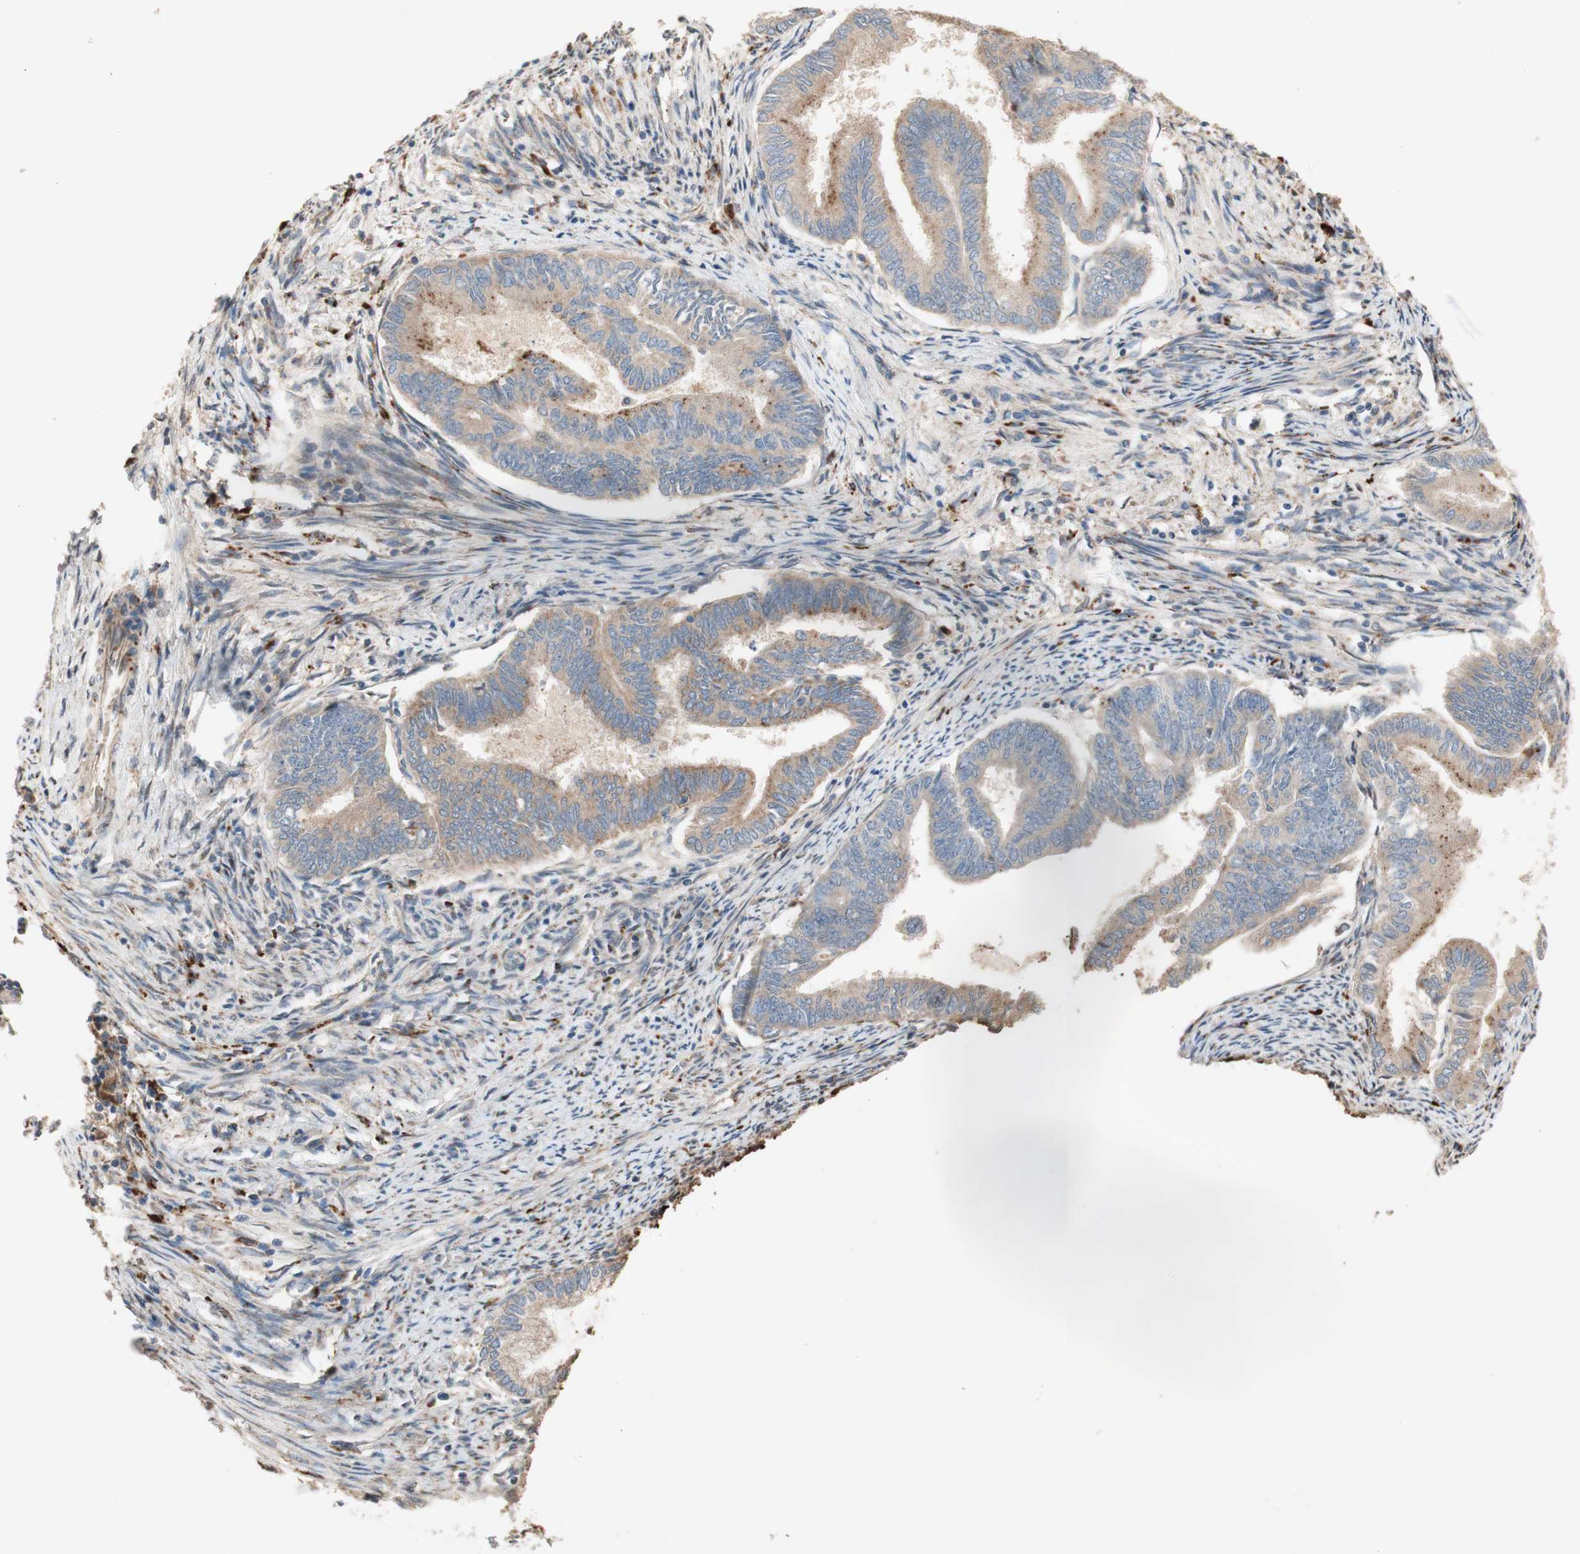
{"staining": {"intensity": "weak", "quantity": ">75%", "location": "cytoplasmic/membranous"}, "tissue": "endometrial cancer", "cell_type": "Tumor cells", "image_type": "cancer", "snomed": [{"axis": "morphology", "description": "Adenocarcinoma, NOS"}, {"axis": "topography", "description": "Endometrium"}], "caption": "Endometrial cancer stained for a protein (brown) displays weak cytoplasmic/membranous positive staining in about >75% of tumor cells.", "gene": "PTPN21", "patient": {"sex": "female", "age": 86}}